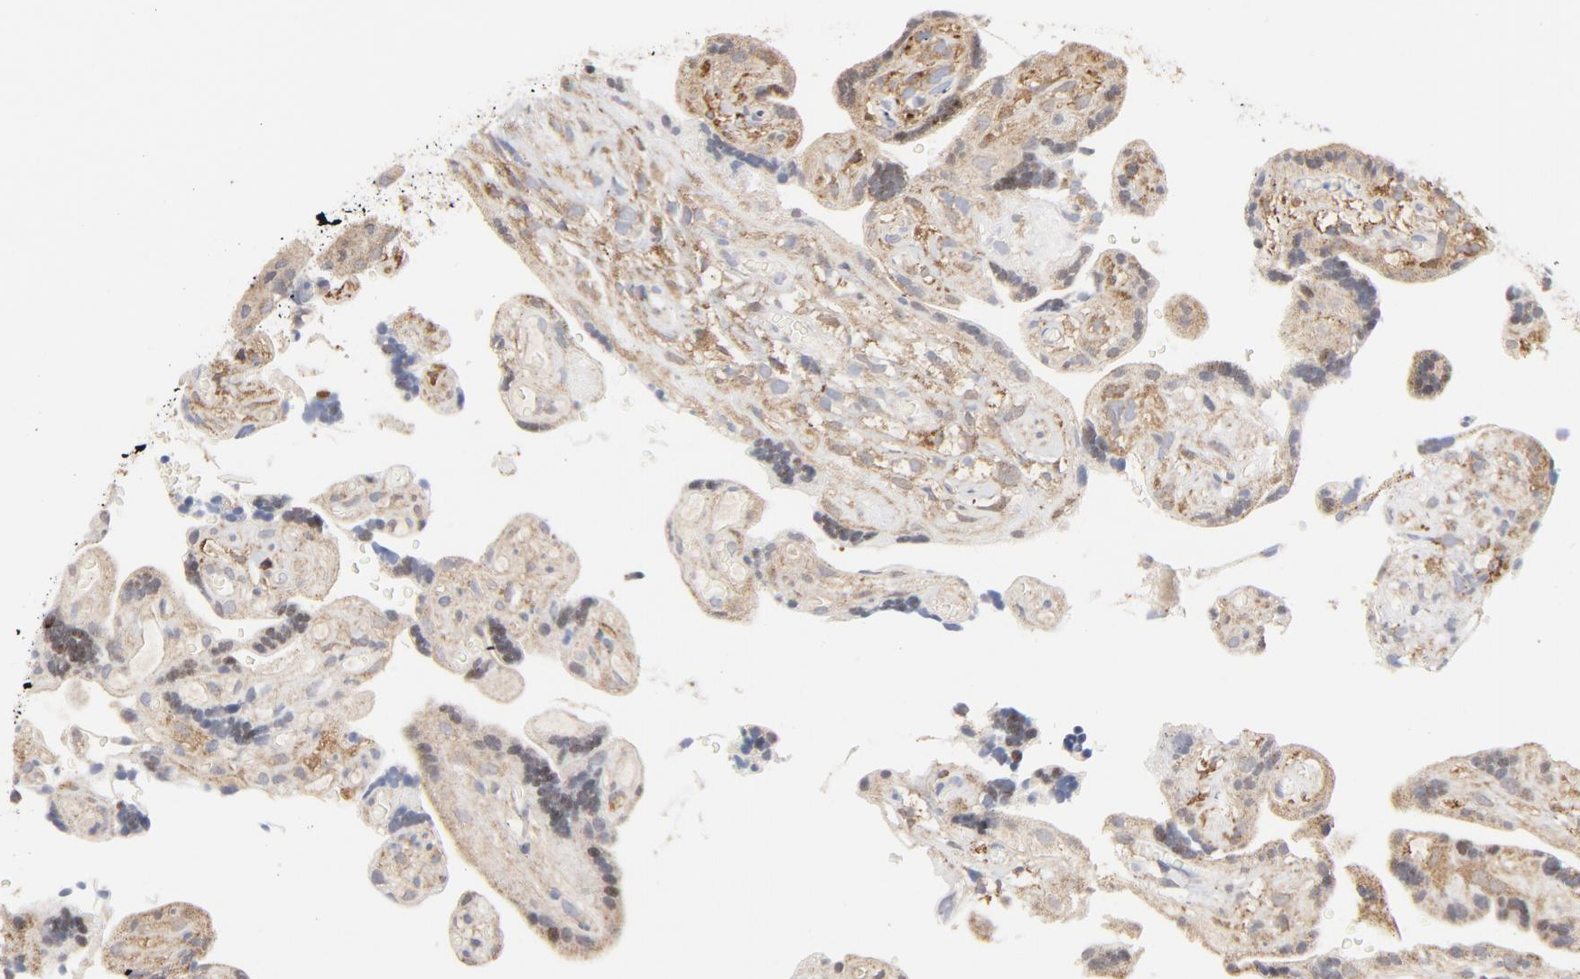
{"staining": {"intensity": "moderate", "quantity": ">75%", "location": "cytoplasmic/membranous"}, "tissue": "placenta", "cell_type": "Decidual cells", "image_type": "normal", "snomed": [{"axis": "morphology", "description": "Normal tissue, NOS"}, {"axis": "topography", "description": "Placenta"}], "caption": "The immunohistochemical stain labels moderate cytoplasmic/membranous staining in decidual cells of benign placenta.", "gene": "RAPGEF4", "patient": {"sex": "female", "age": 30}}